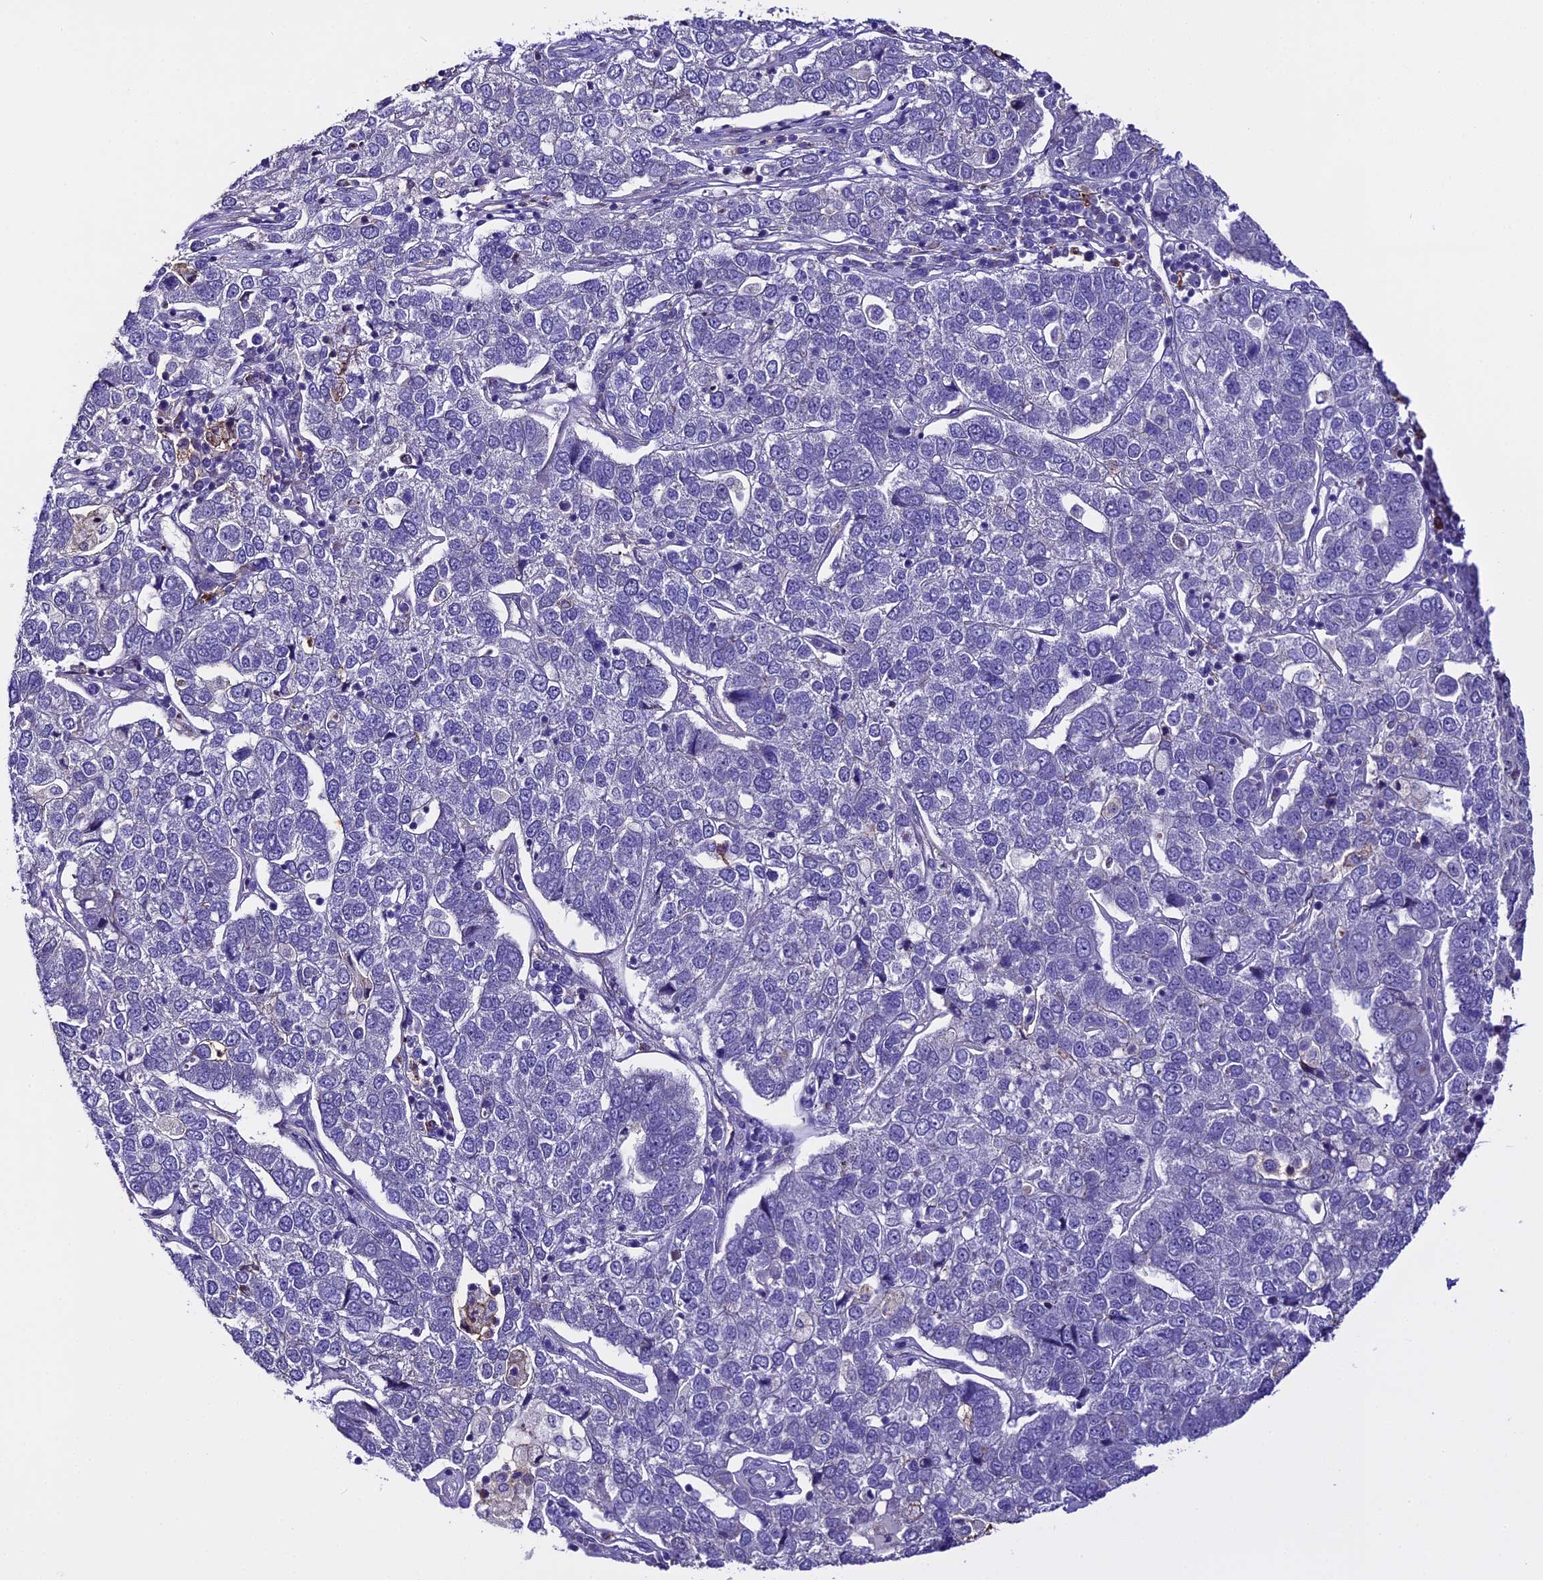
{"staining": {"intensity": "negative", "quantity": "none", "location": "none"}, "tissue": "pancreatic cancer", "cell_type": "Tumor cells", "image_type": "cancer", "snomed": [{"axis": "morphology", "description": "Adenocarcinoma, NOS"}, {"axis": "topography", "description": "Pancreas"}], "caption": "Immunohistochemistry histopathology image of neoplastic tissue: human pancreatic cancer stained with DAB exhibits no significant protein staining in tumor cells.", "gene": "NOD2", "patient": {"sex": "female", "age": 61}}